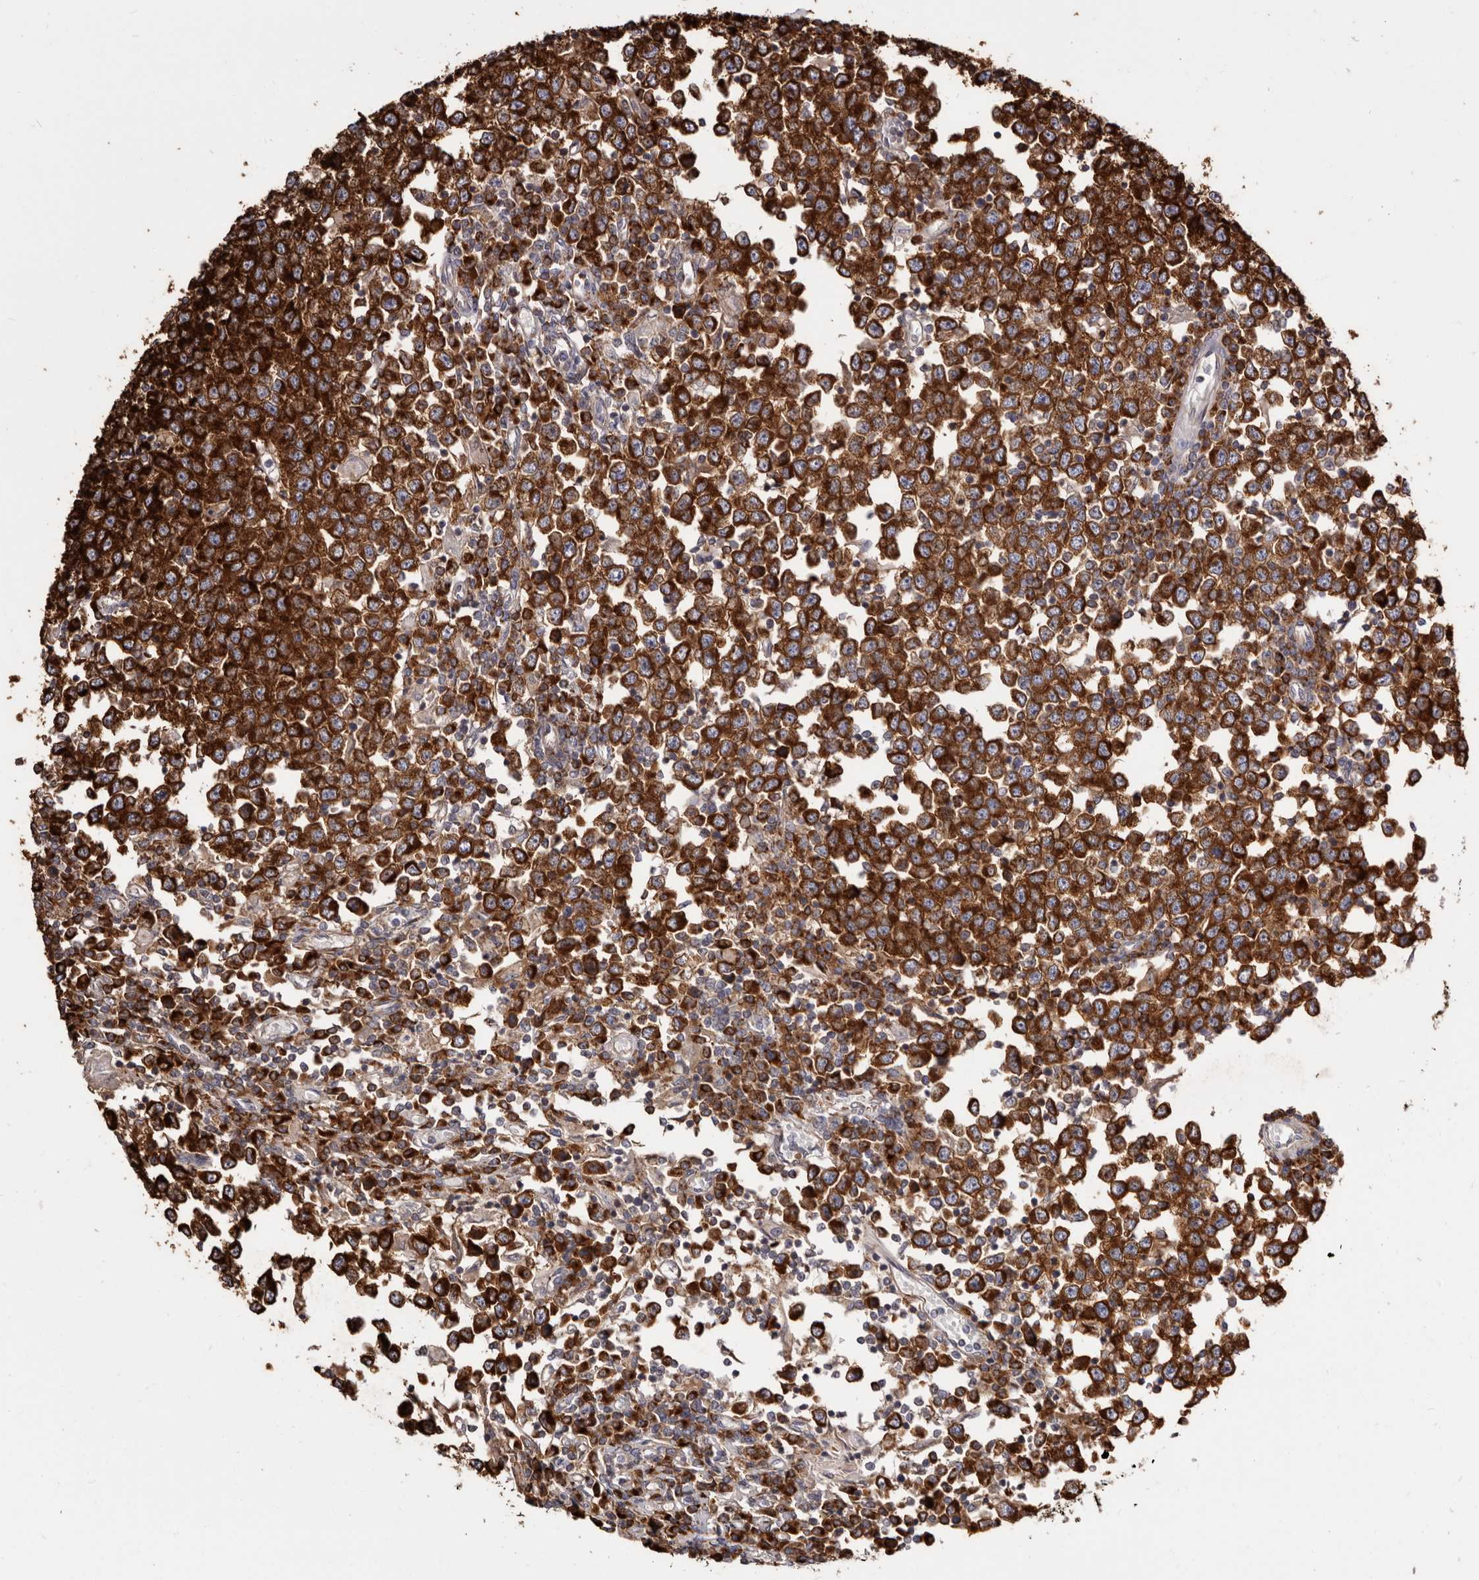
{"staining": {"intensity": "strong", "quantity": ">75%", "location": "cytoplasmic/membranous"}, "tissue": "testis cancer", "cell_type": "Tumor cells", "image_type": "cancer", "snomed": [{"axis": "morphology", "description": "Seminoma, NOS"}, {"axis": "topography", "description": "Testis"}], "caption": "Testis cancer (seminoma) tissue exhibits strong cytoplasmic/membranous expression in about >75% of tumor cells, visualized by immunohistochemistry.", "gene": "TPD52", "patient": {"sex": "male", "age": 65}}